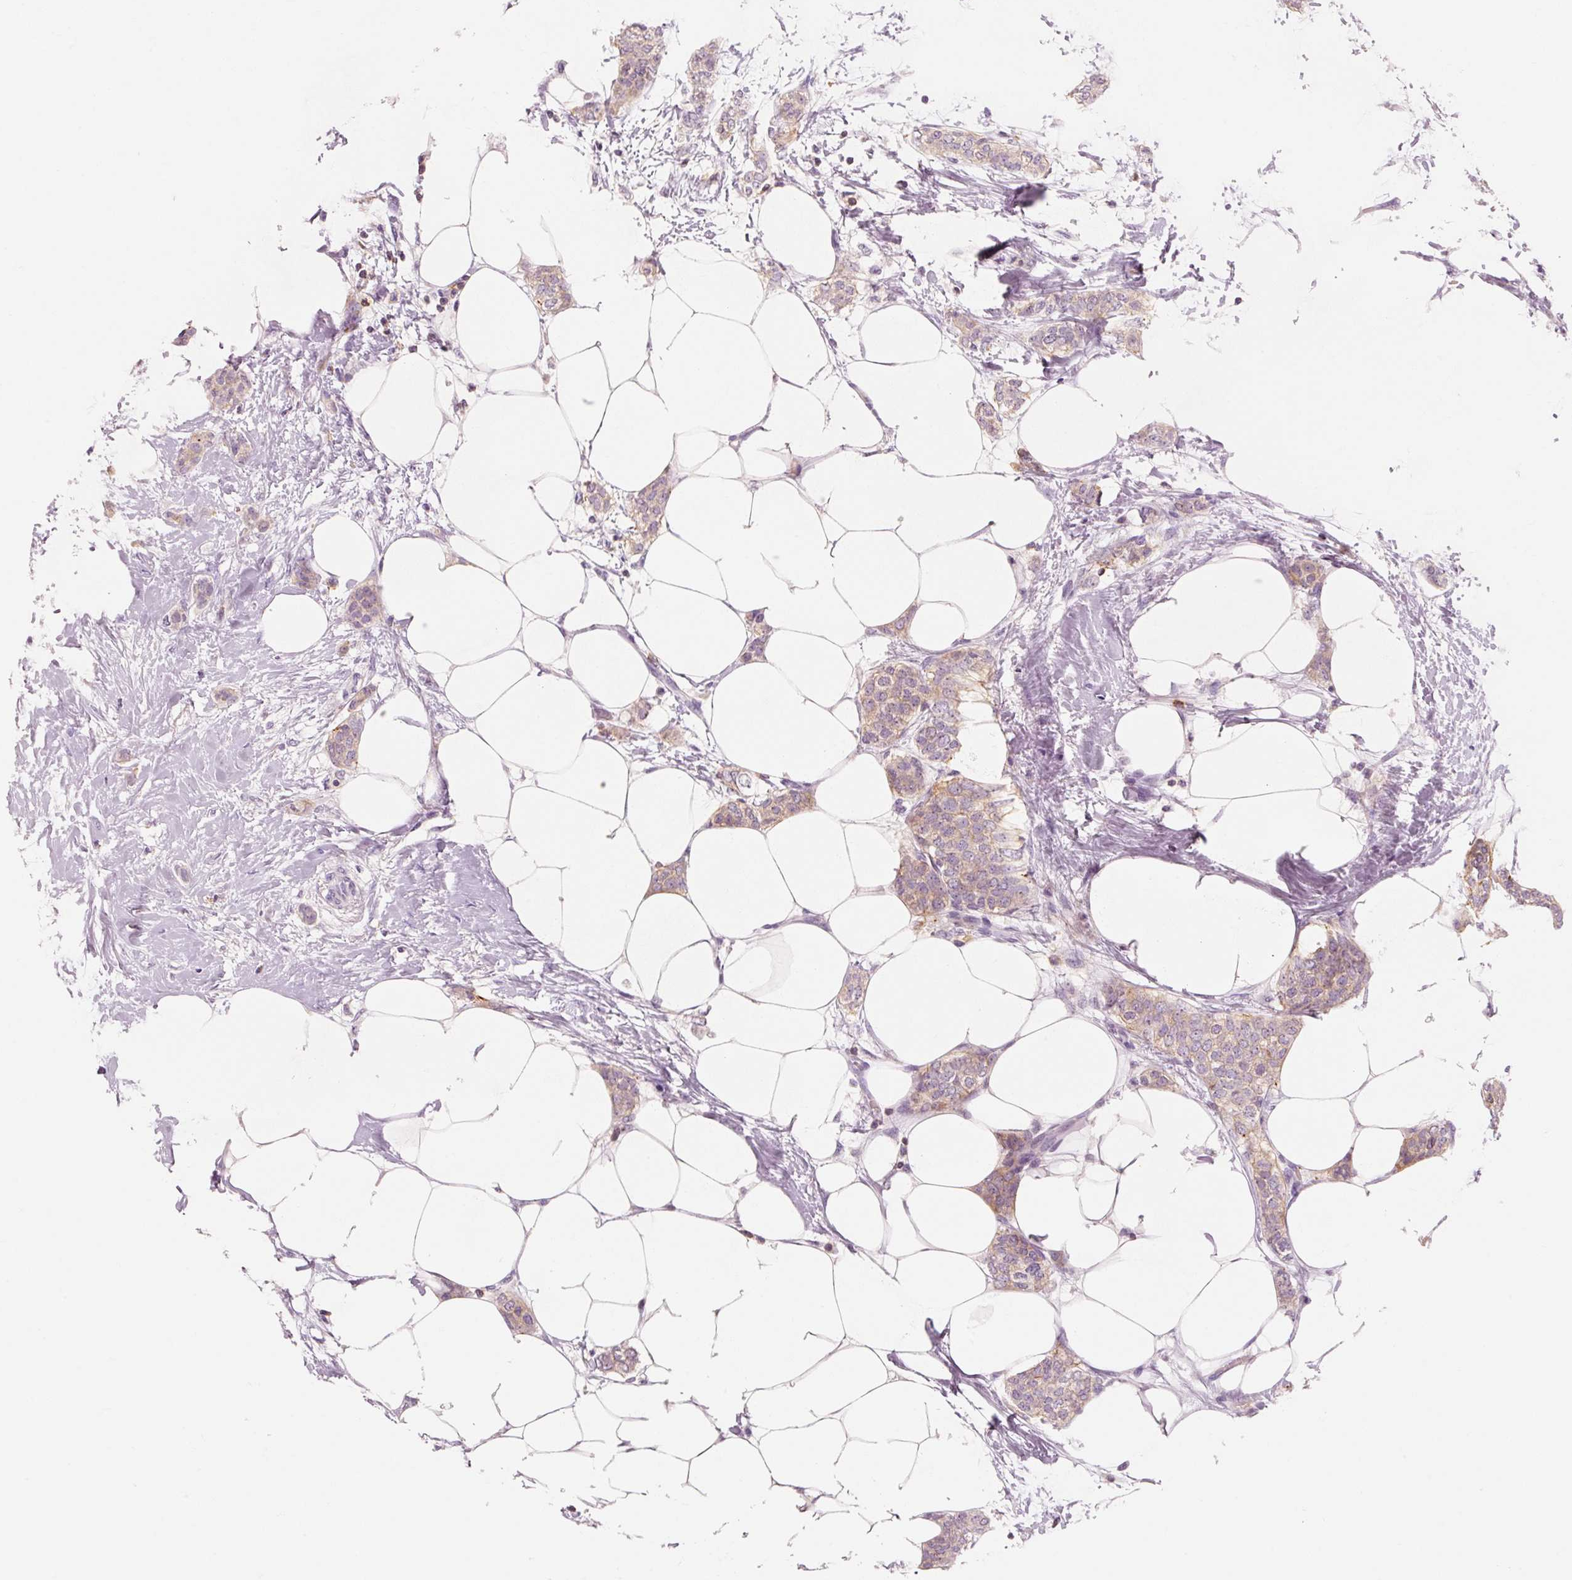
{"staining": {"intensity": "weak", "quantity": ">75%", "location": "cytoplasmic/membranous"}, "tissue": "breast cancer", "cell_type": "Tumor cells", "image_type": "cancer", "snomed": [{"axis": "morphology", "description": "Duct carcinoma"}, {"axis": "topography", "description": "Breast"}], "caption": "Weak cytoplasmic/membranous protein expression is present in approximately >75% of tumor cells in breast cancer. The staining is performed using DAB (3,3'-diaminobenzidine) brown chromogen to label protein expression. The nuclei are counter-stained blue using hematoxylin.", "gene": "OR8K1", "patient": {"sex": "female", "age": 72}}